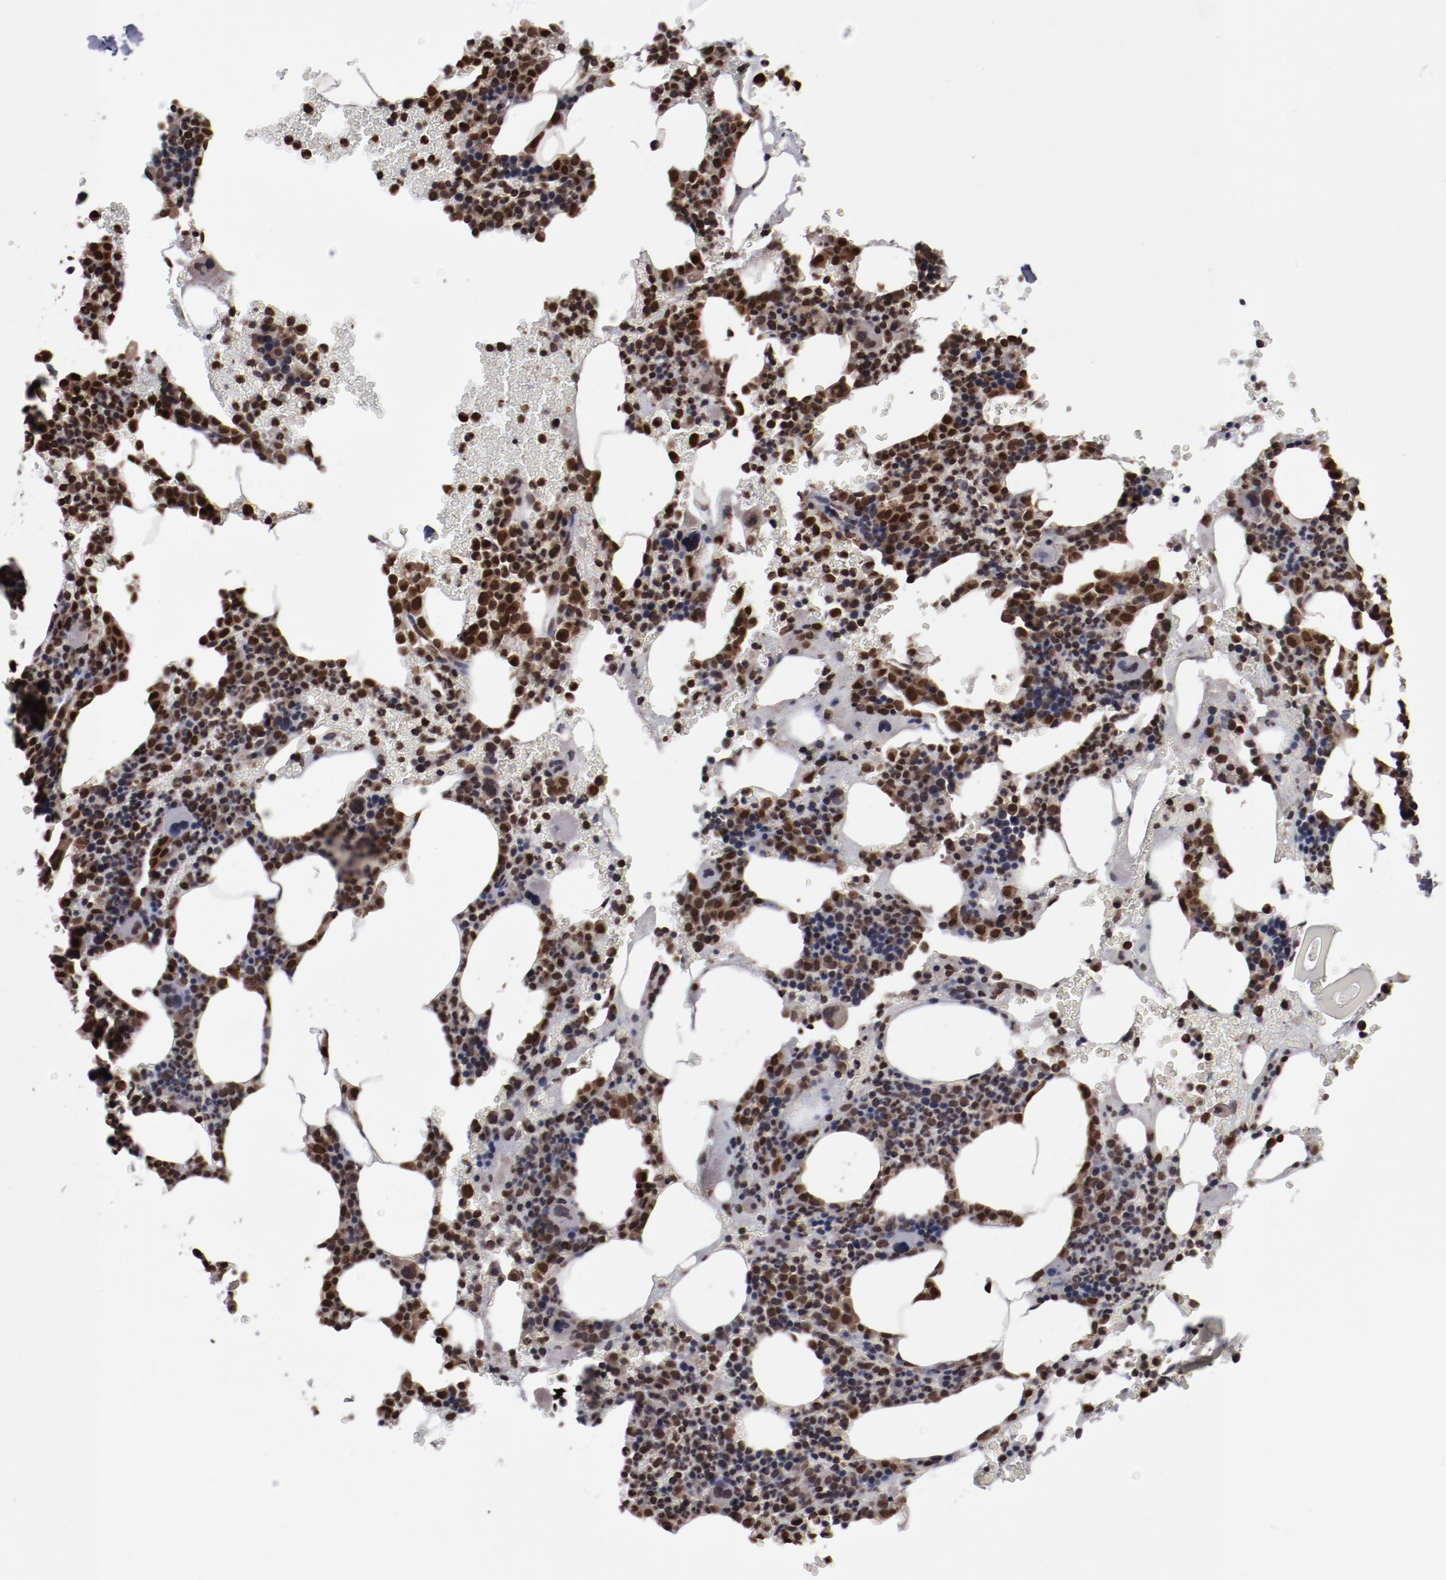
{"staining": {"intensity": "strong", "quantity": ">75%", "location": "nuclear"}, "tissue": "bone marrow", "cell_type": "Hematopoietic cells", "image_type": "normal", "snomed": [{"axis": "morphology", "description": "Normal tissue, NOS"}, {"axis": "topography", "description": "Bone marrow"}], "caption": "A high amount of strong nuclear expression is identified in about >75% of hematopoietic cells in normal bone marrow.", "gene": "AKT1", "patient": {"sex": "male", "age": 82}}